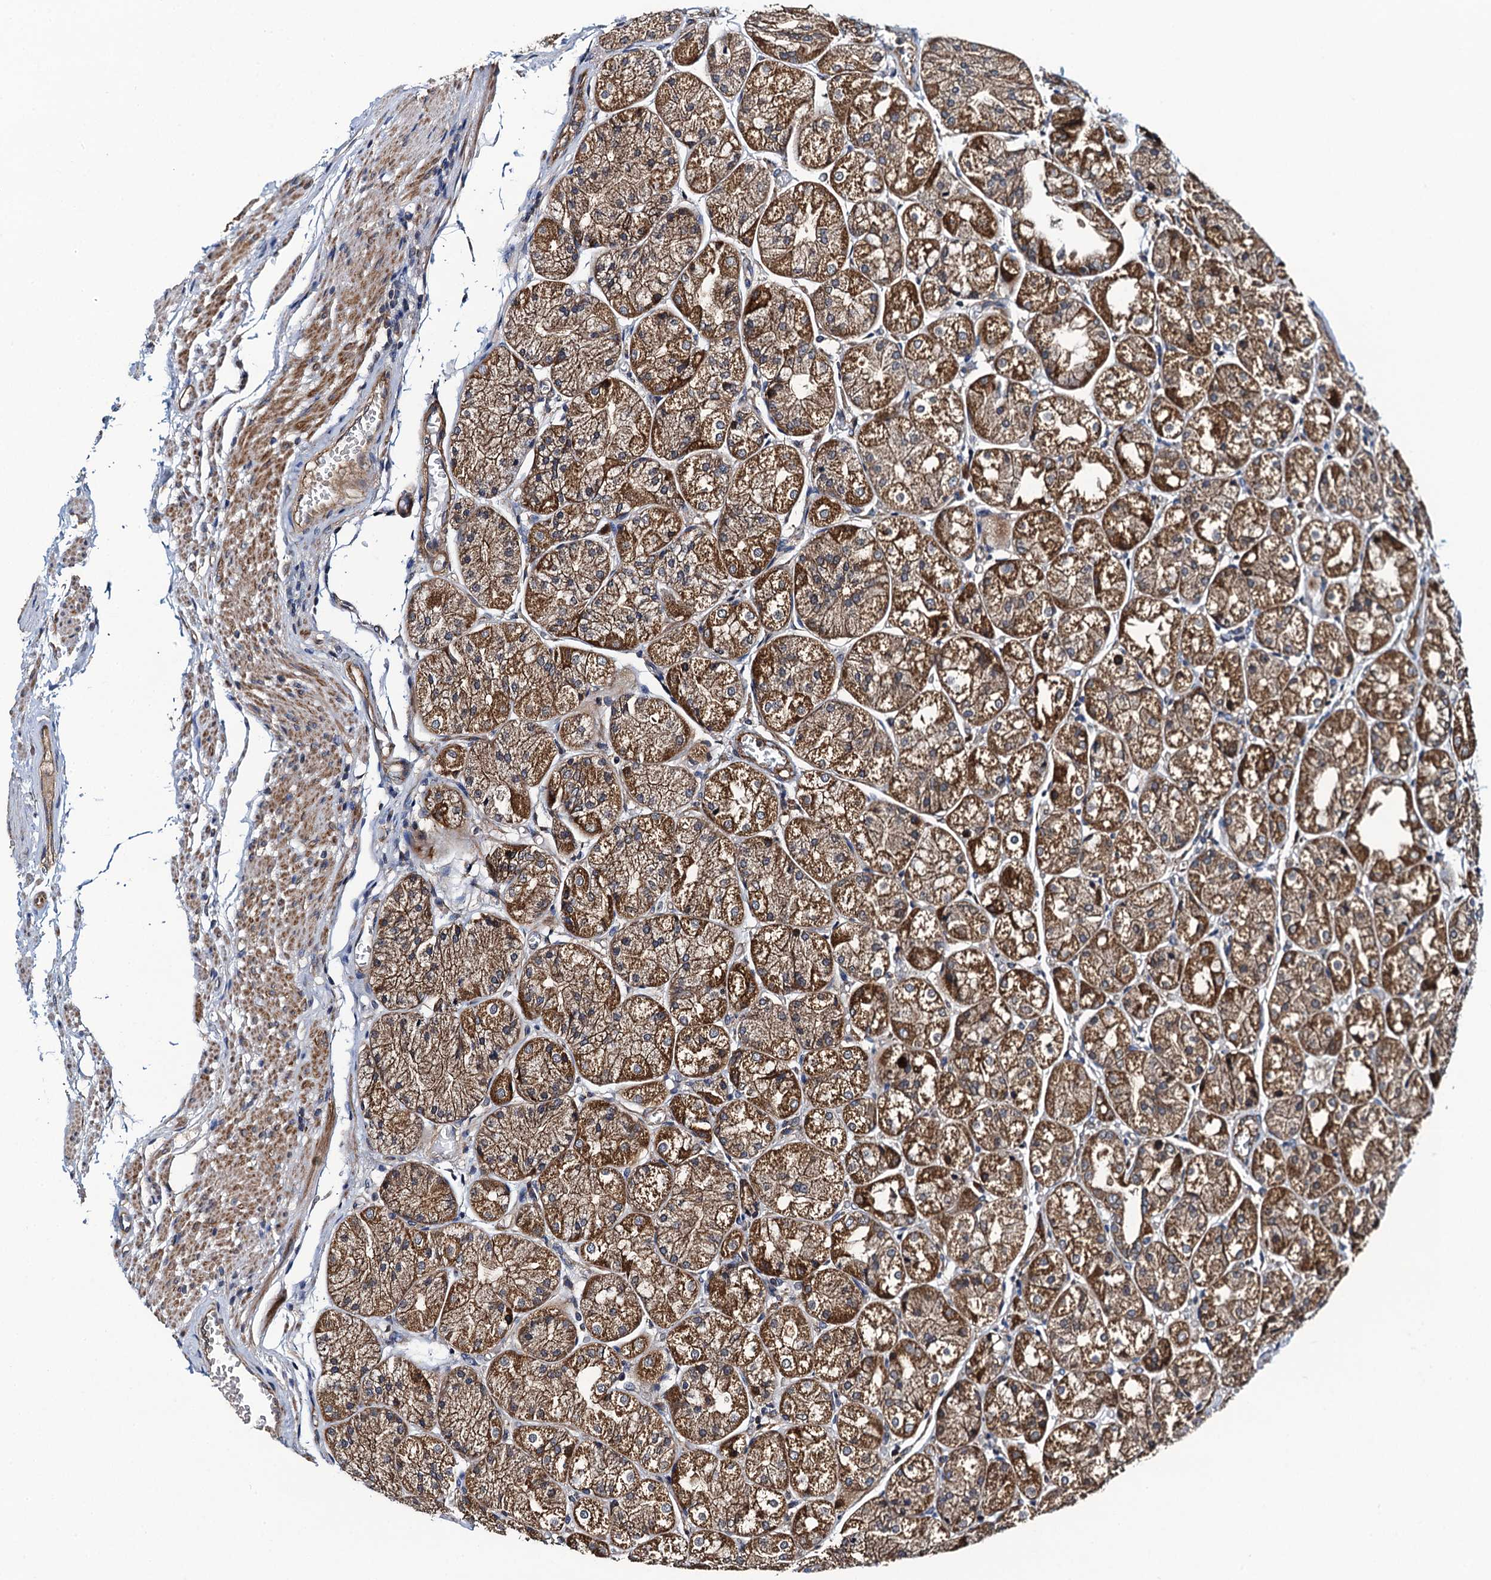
{"staining": {"intensity": "moderate", "quantity": ">75%", "location": "cytoplasmic/membranous"}, "tissue": "stomach", "cell_type": "Glandular cells", "image_type": "normal", "snomed": [{"axis": "morphology", "description": "Normal tissue, NOS"}, {"axis": "topography", "description": "Stomach, upper"}], "caption": "Stomach stained with immunohistochemistry (IHC) displays moderate cytoplasmic/membranous staining in approximately >75% of glandular cells.", "gene": "NEK1", "patient": {"sex": "male", "age": 72}}